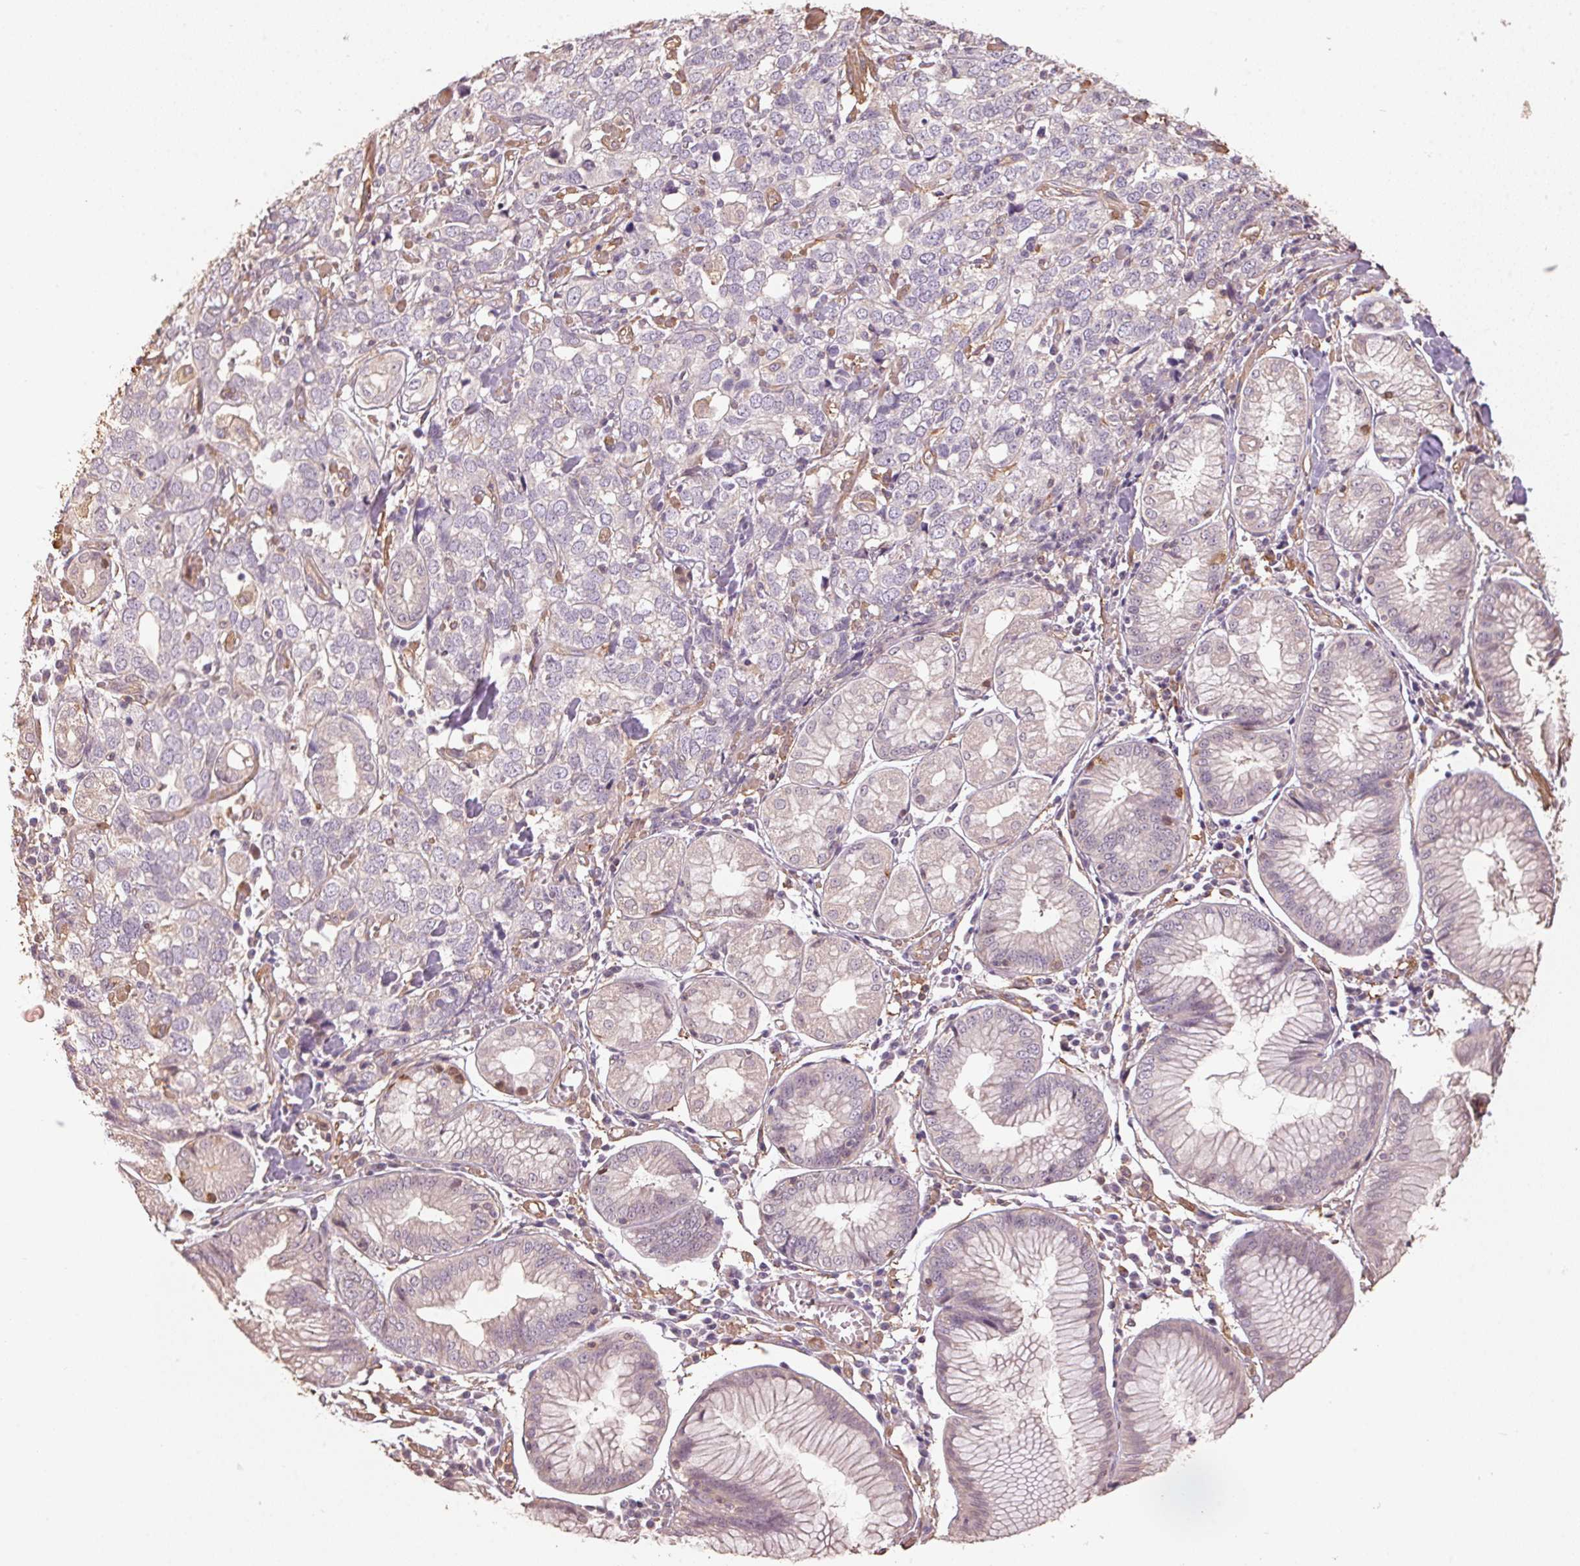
{"staining": {"intensity": "negative", "quantity": "none", "location": "none"}, "tissue": "stomach cancer", "cell_type": "Tumor cells", "image_type": "cancer", "snomed": [{"axis": "morphology", "description": "Adenocarcinoma, NOS"}, {"axis": "topography", "description": "Stomach, upper"}], "caption": "DAB immunohistochemical staining of stomach cancer (adenocarcinoma) reveals no significant positivity in tumor cells.", "gene": "QDPR", "patient": {"sex": "male", "age": 81}}